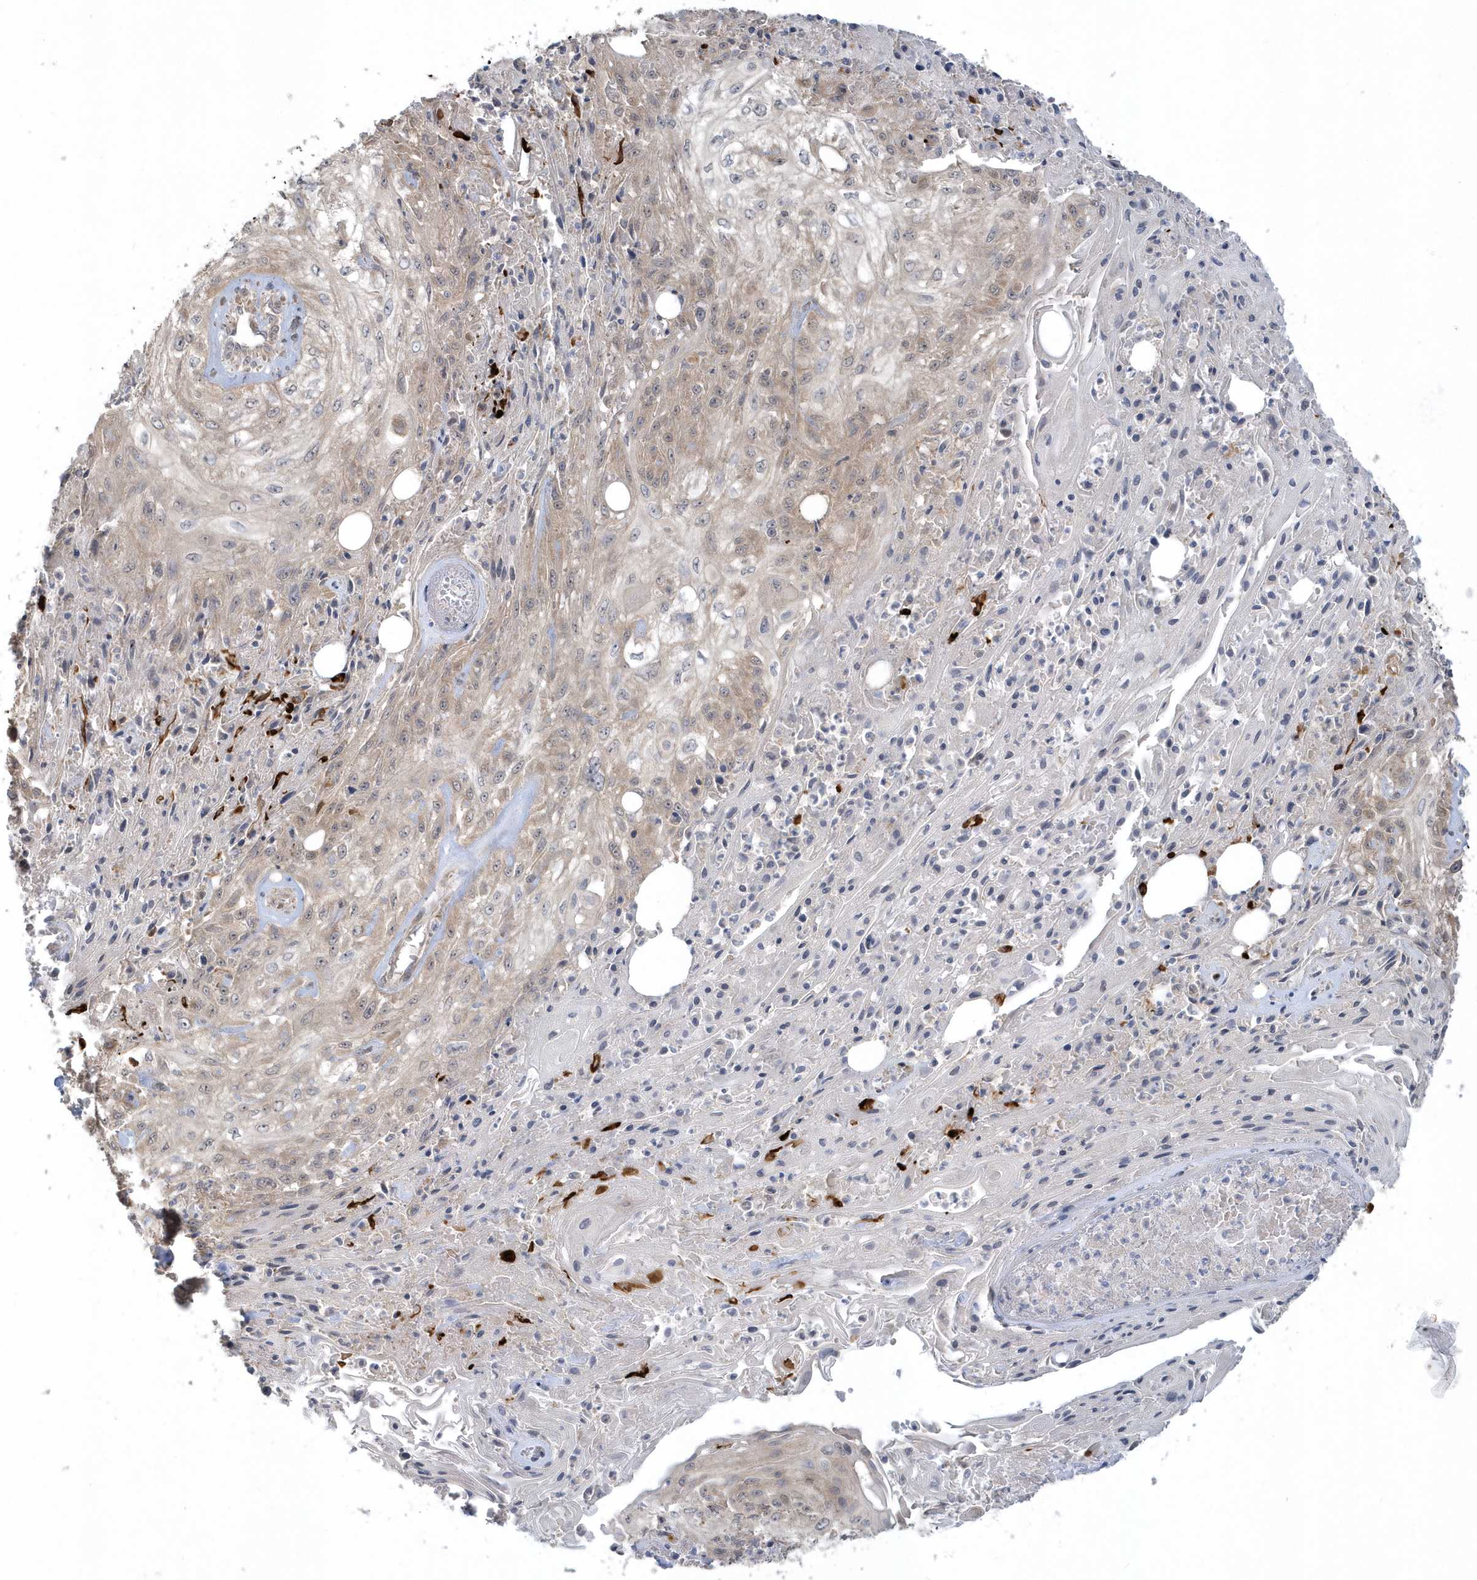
{"staining": {"intensity": "weak", "quantity": "25%-75%", "location": "cytoplasmic/membranous"}, "tissue": "skin cancer", "cell_type": "Tumor cells", "image_type": "cancer", "snomed": [{"axis": "morphology", "description": "Squamous cell carcinoma, NOS"}, {"axis": "morphology", "description": "Squamous cell carcinoma, metastatic, NOS"}, {"axis": "topography", "description": "Skin"}, {"axis": "topography", "description": "Lymph node"}], "caption": "Brown immunohistochemical staining in skin cancer (metastatic squamous cell carcinoma) reveals weak cytoplasmic/membranous expression in approximately 25%-75% of tumor cells. (brown staining indicates protein expression, while blue staining denotes nuclei).", "gene": "THG1L", "patient": {"sex": "male", "age": 75}}